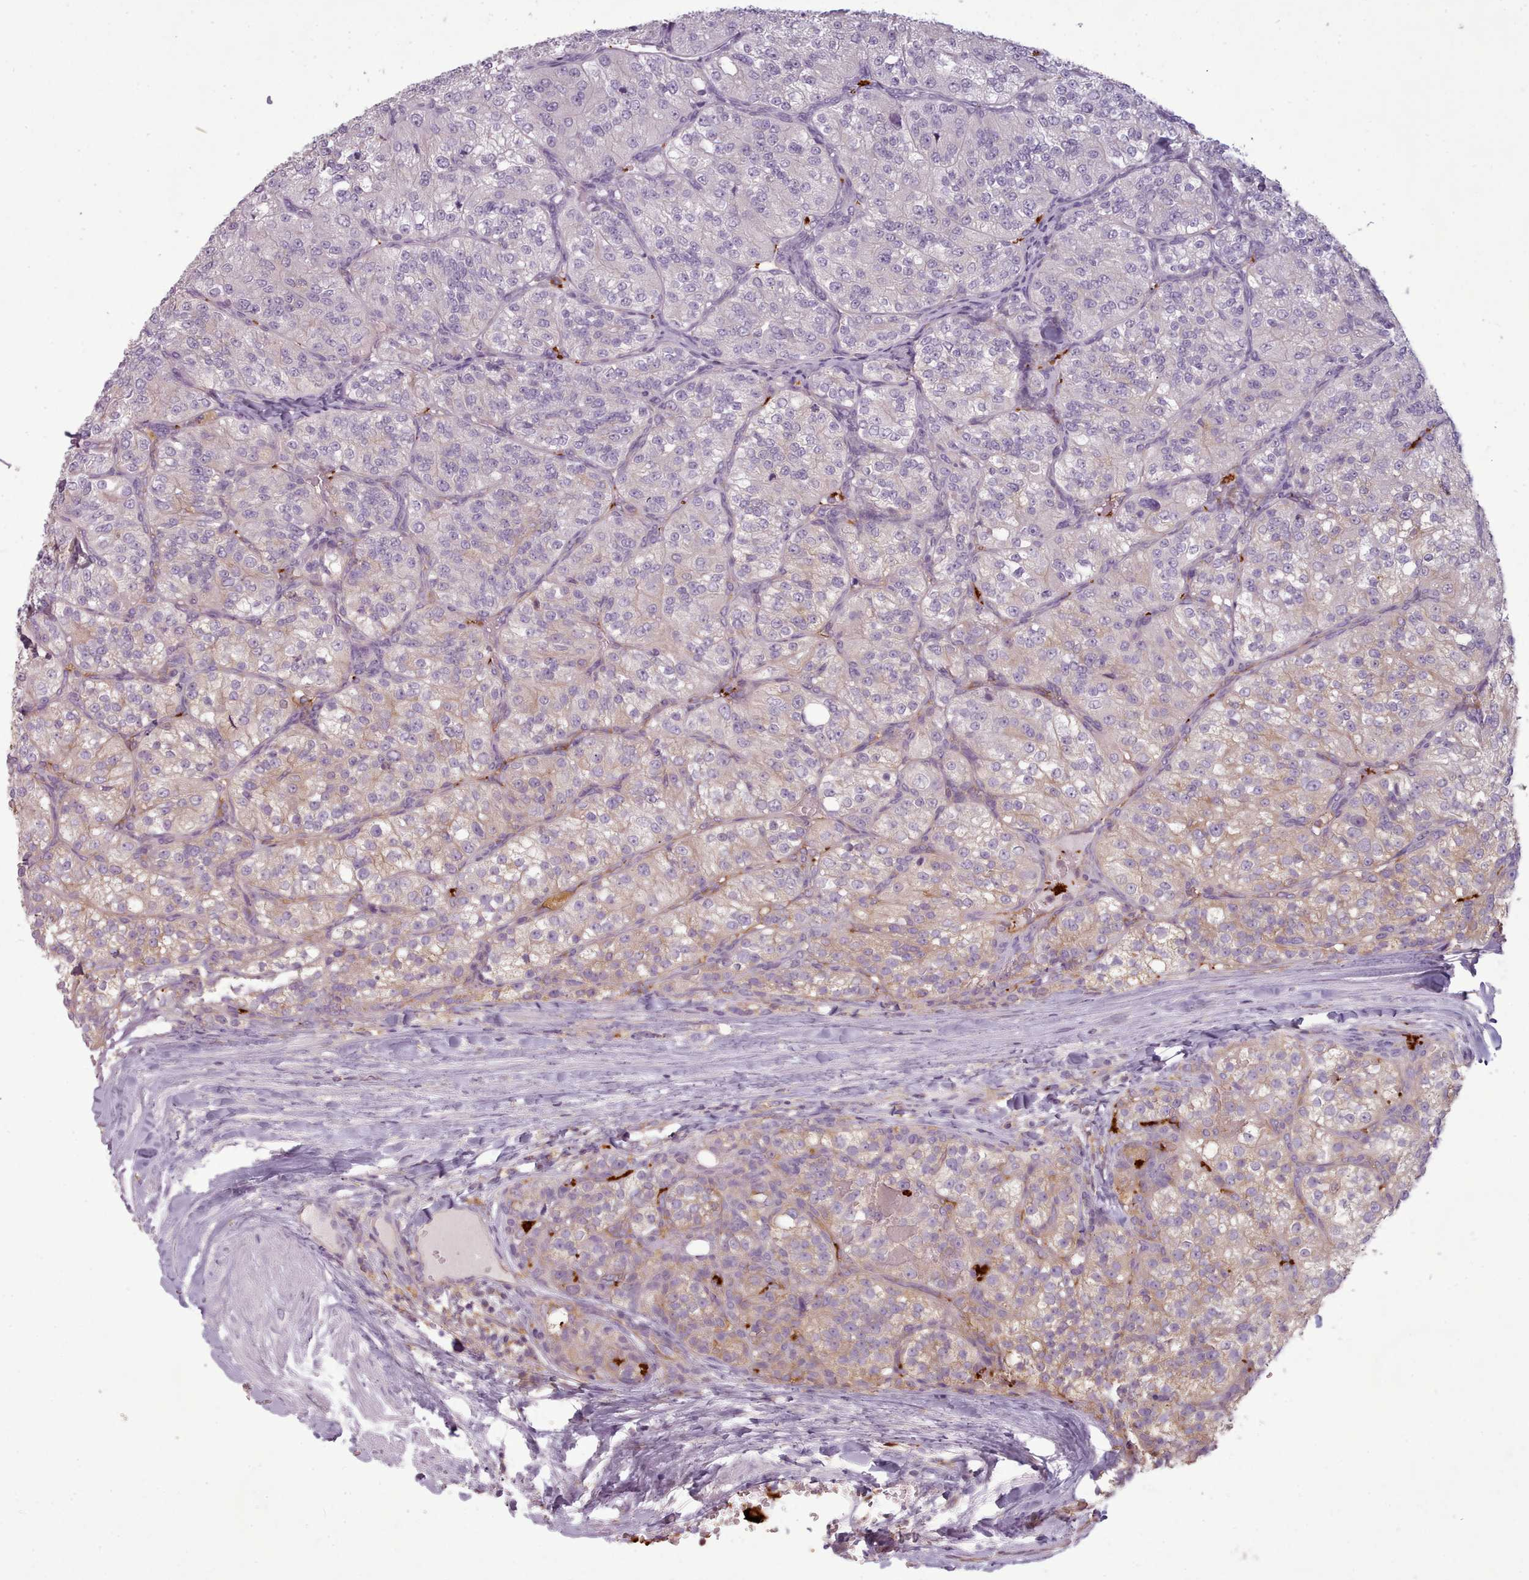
{"staining": {"intensity": "weak", "quantity": "<25%", "location": "cytoplasmic/membranous"}, "tissue": "renal cancer", "cell_type": "Tumor cells", "image_type": "cancer", "snomed": [{"axis": "morphology", "description": "Adenocarcinoma, NOS"}, {"axis": "topography", "description": "Kidney"}], "caption": "The photomicrograph displays no significant staining in tumor cells of adenocarcinoma (renal).", "gene": "NDST2", "patient": {"sex": "female", "age": 63}}